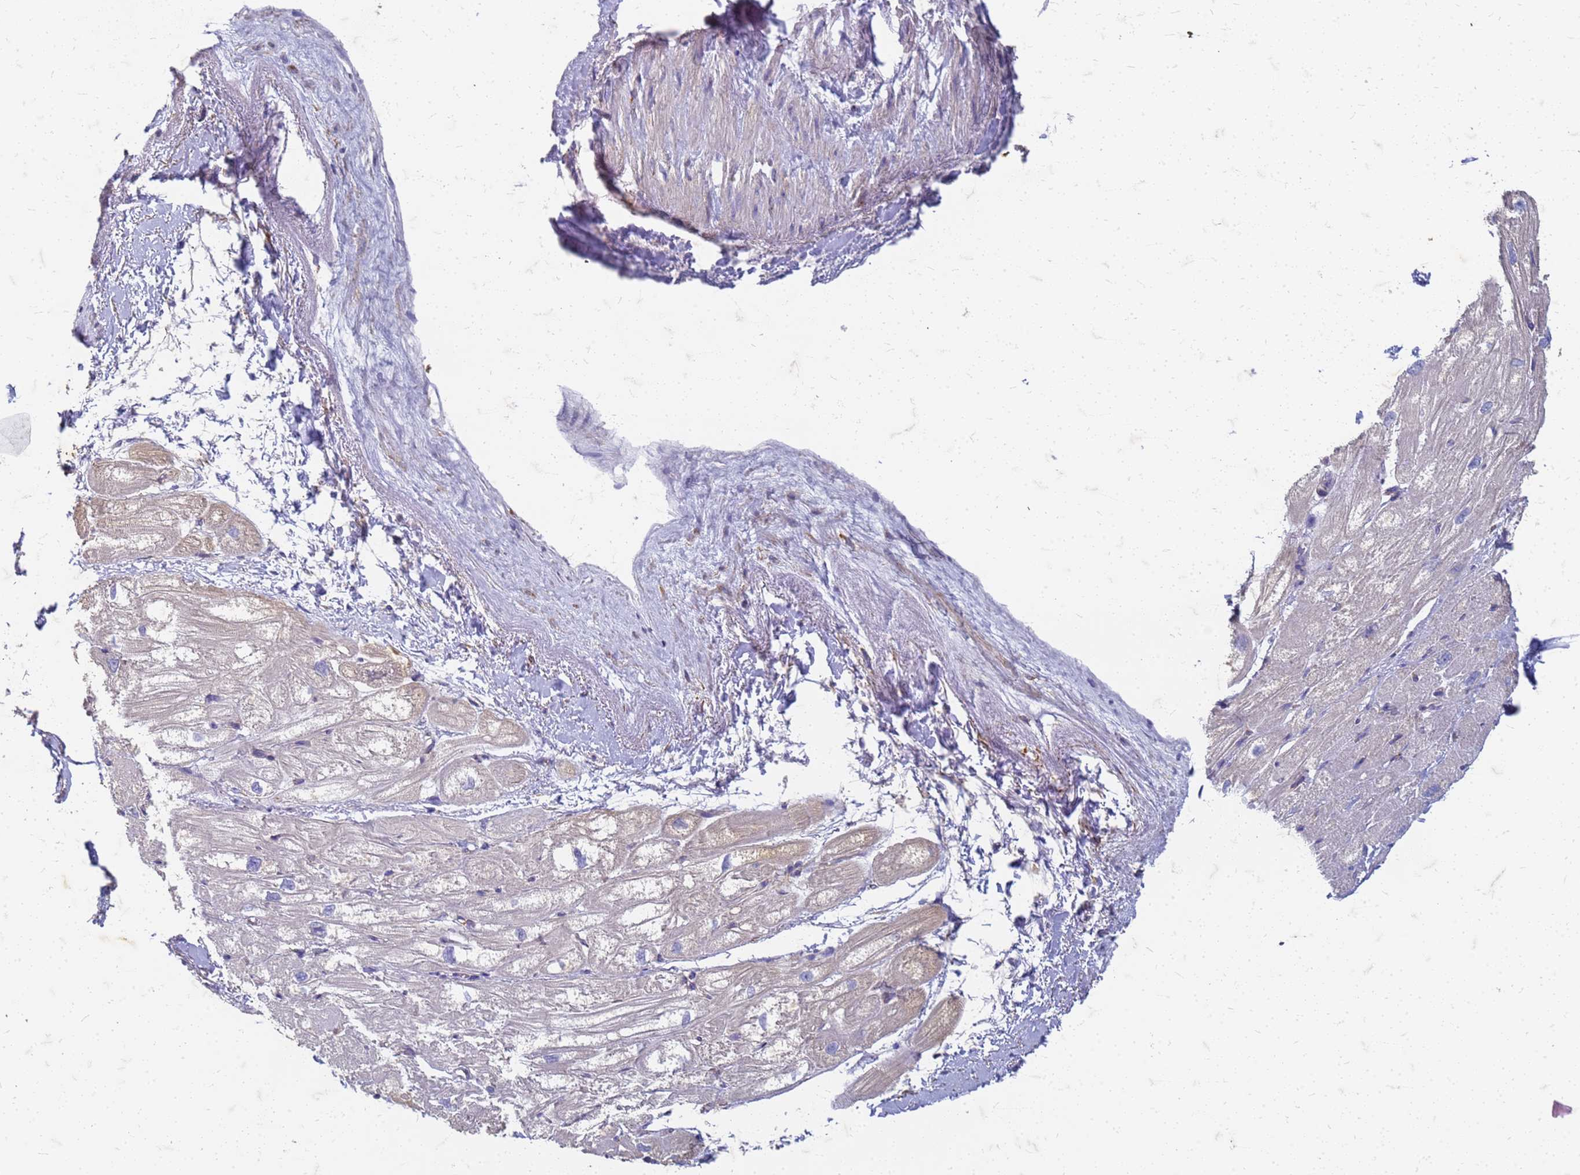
{"staining": {"intensity": "negative", "quantity": "none", "location": "none"}, "tissue": "heart muscle", "cell_type": "Cardiomyocytes", "image_type": "normal", "snomed": [{"axis": "morphology", "description": "Normal tissue, NOS"}, {"axis": "topography", "description": "Heart"}], "caption": "High magnification brightfield microscopy of benign heart muscle stained with DAB (3,3'-diaminobenzidine) (brown) and counterstained with hematoxylin (blue): cardiomyocytes show no significant positivity. (Stains: DAB immunohistochemistry (IHC) with hematoxylin counter stain, Microscopy: brightfield microscopy at high magnification).", "gene": "TRIM64B", "patient": {"sex": "male", "age": 50}}